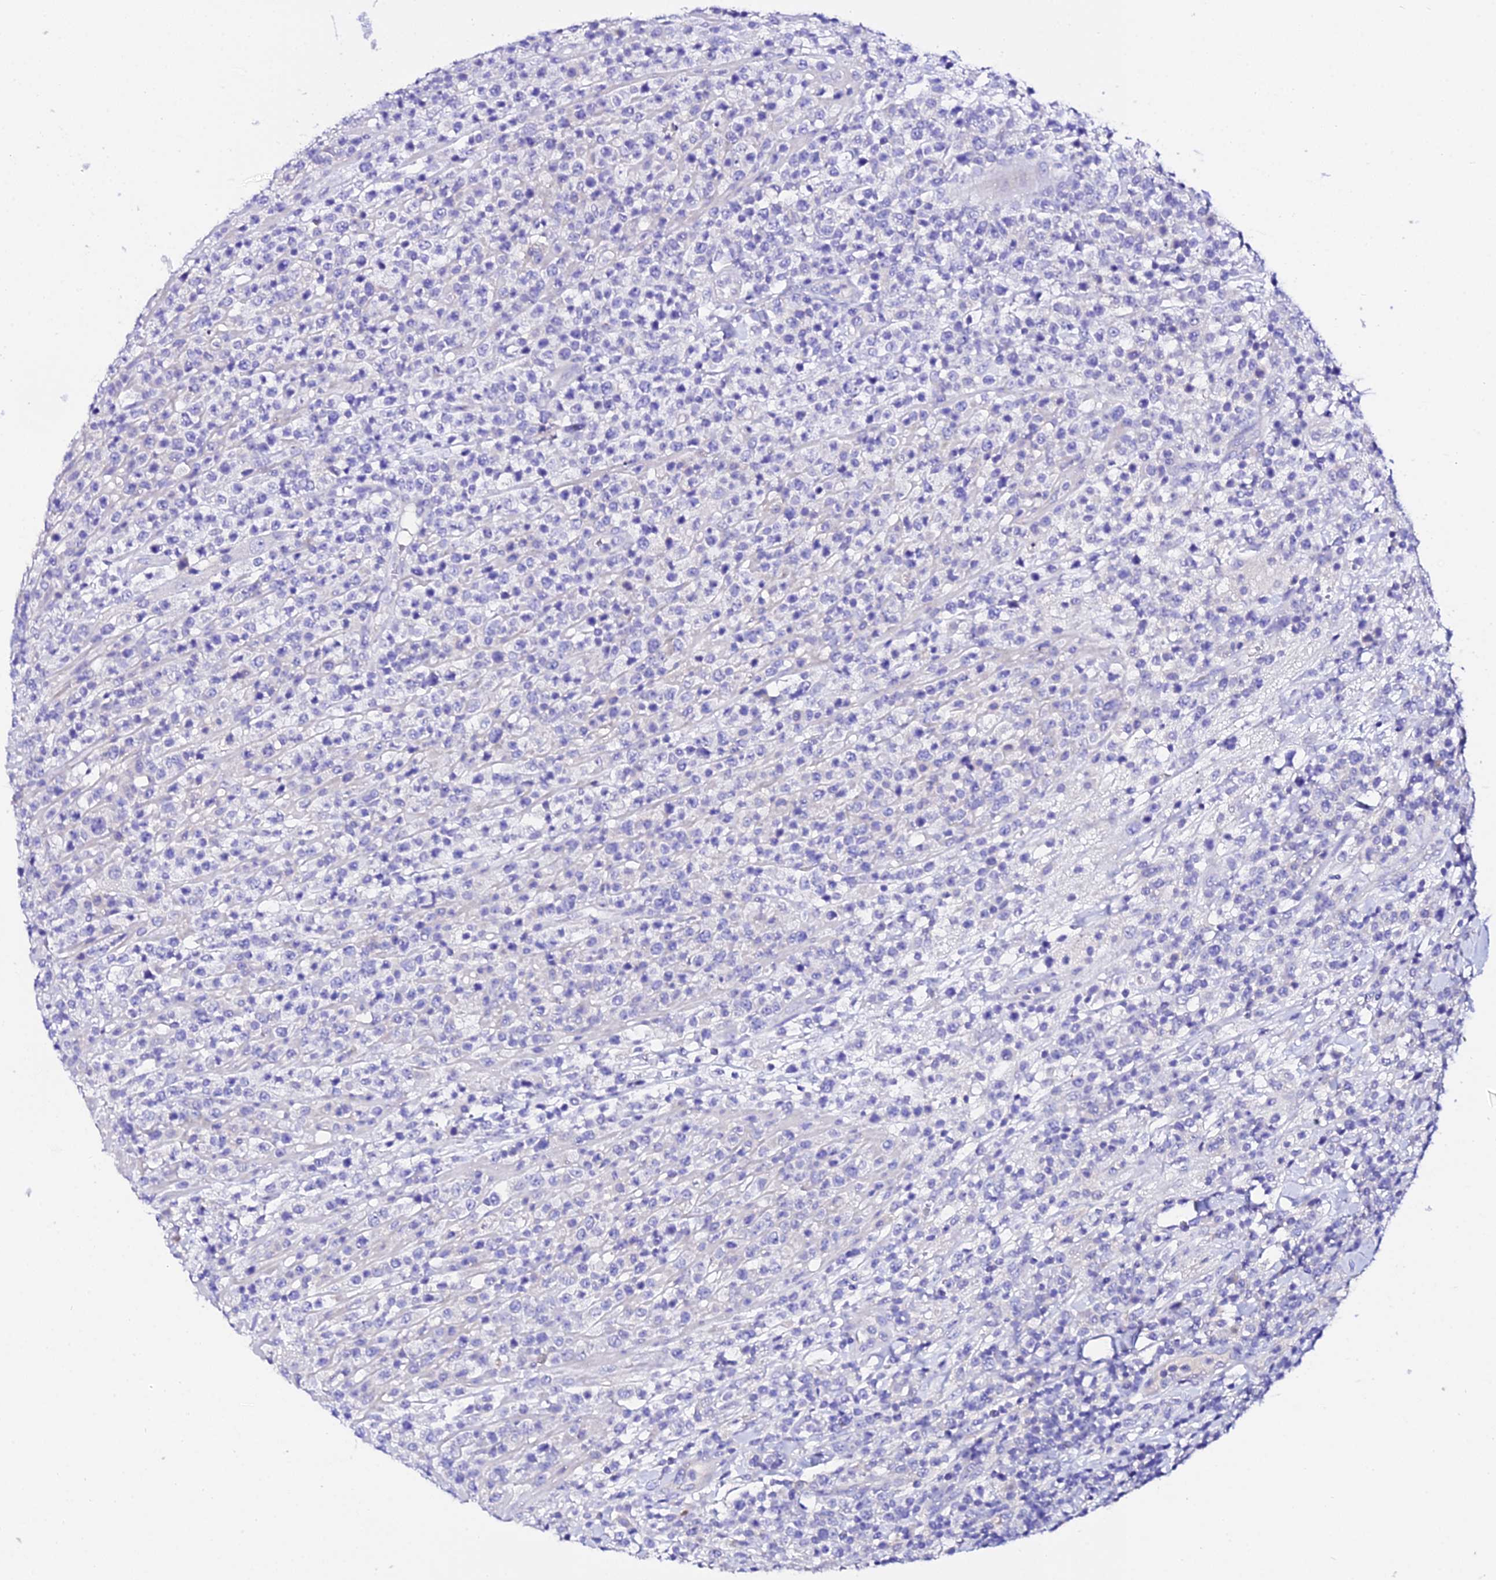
{"staining": {"intensity": "negative", "quantity": "none", "location": "none"}, "tissue": "lymphoma", "cell_type": "Tumor cells", "image_type": "cancer", "snomed": [{"axis": "morphology", "description": "Malignant lymphoma, non-Hodgkin's type, High grade"}, {"axis": "topography", "description": "Colon"}], "caption": "DAB (3,3'-diaminobenzidine) immunohistochemical staining of malignant lymphoma, non-Hodgkin's type (high-grade) shows no significant expression in tumor cells.", "gene": "TMEM117", "patient": {"sex": "female", "age": 53}}